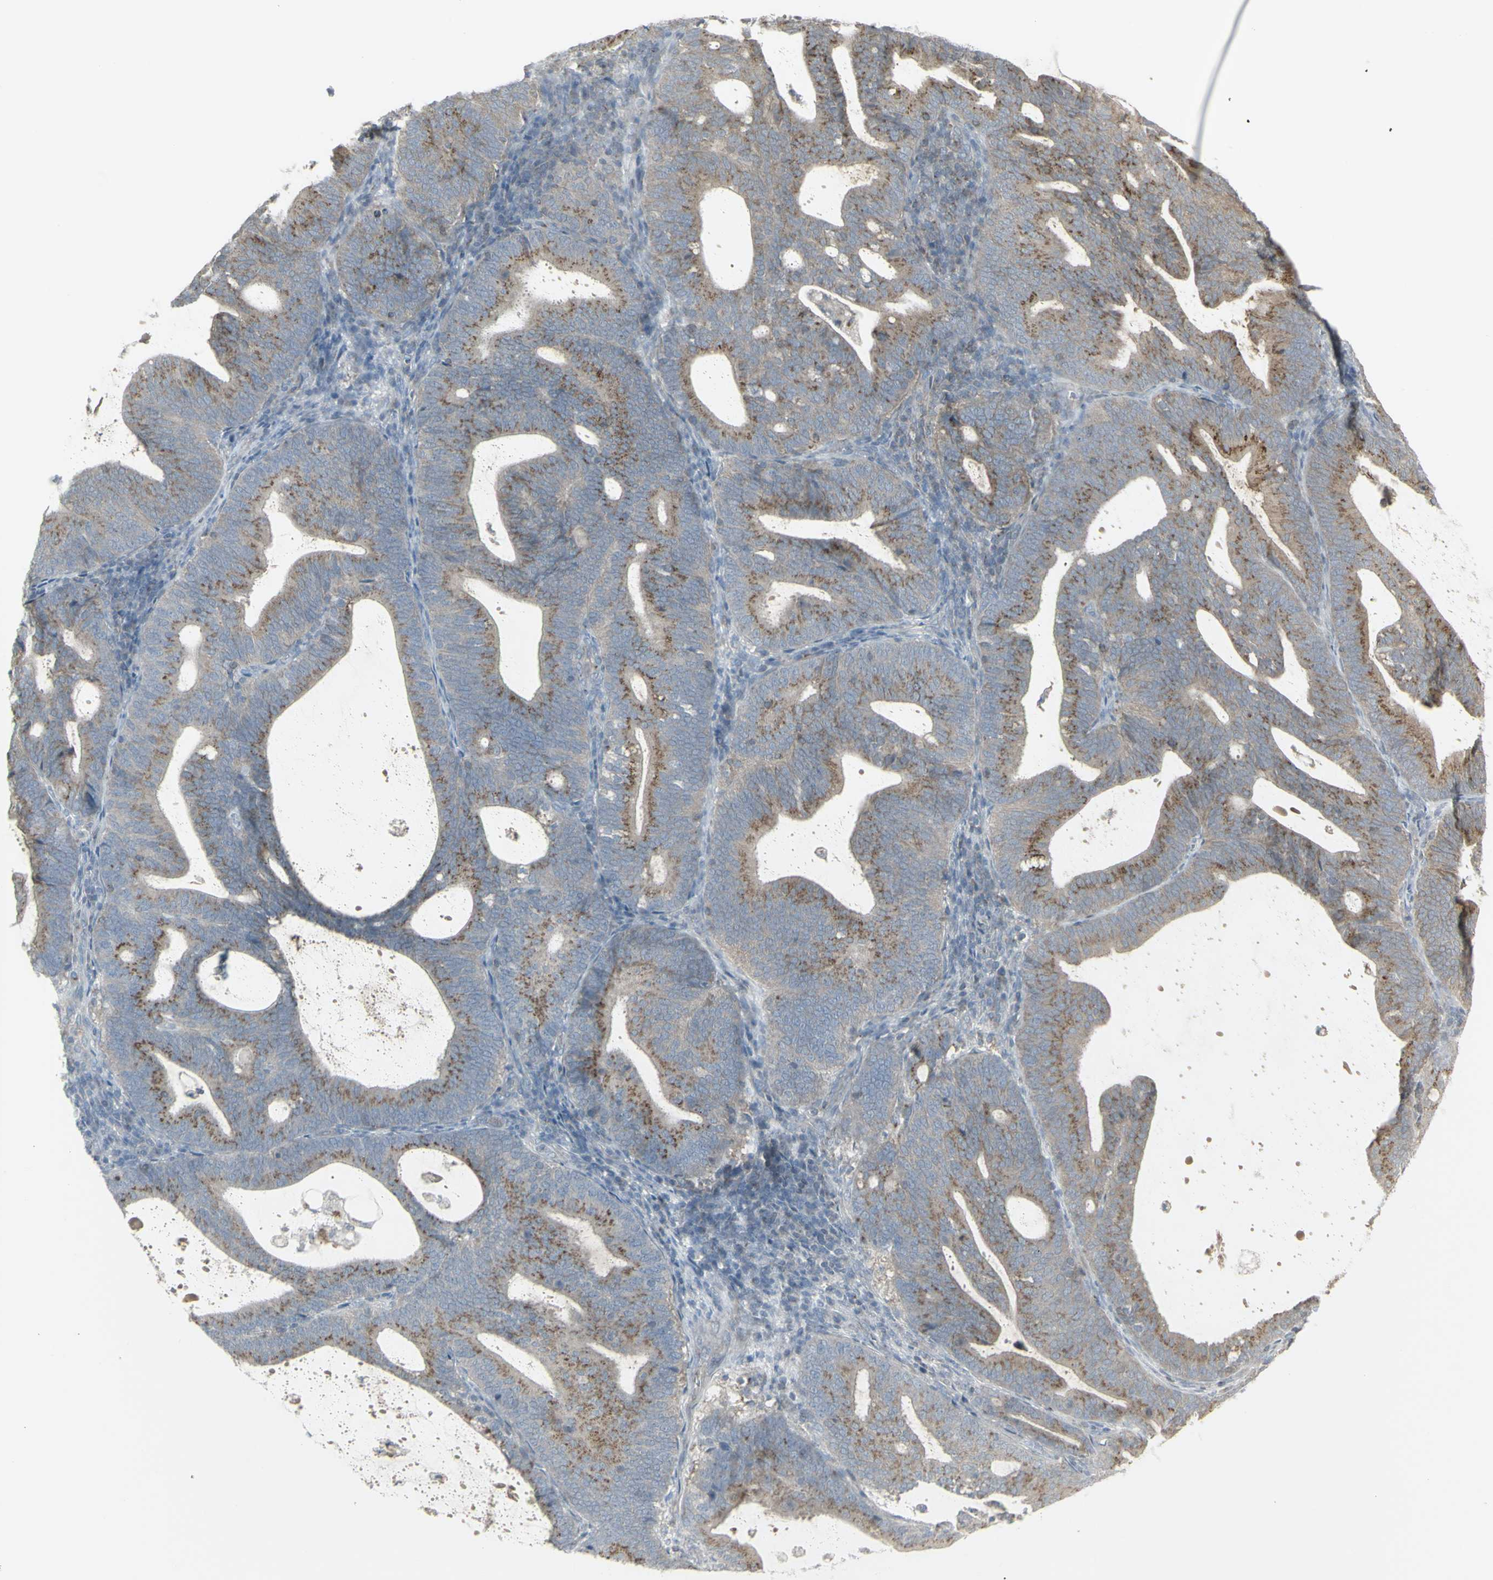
{"staining": {"intensity": "moderate", "quantity": "25%-75%", "location": "cytoplasmic/membranous"}, "tissue": "endometrial cancer", "cell_type": "Tumor cells", "image_type": "cancer", "snomed": [{"axis": "morphology", "description": "Adenocarcinoma, NOS"}, {"axis": "topography", "description": "Uterus"}], "caption": "Tumor cells reveal medium levels of moderate cytoplasmic/membranous expression in approximately 25%-75% of cells in endometrial adenocarcinoma.", "gene": "GALNT6", "patient": {"sex": "female", "age": 83}}